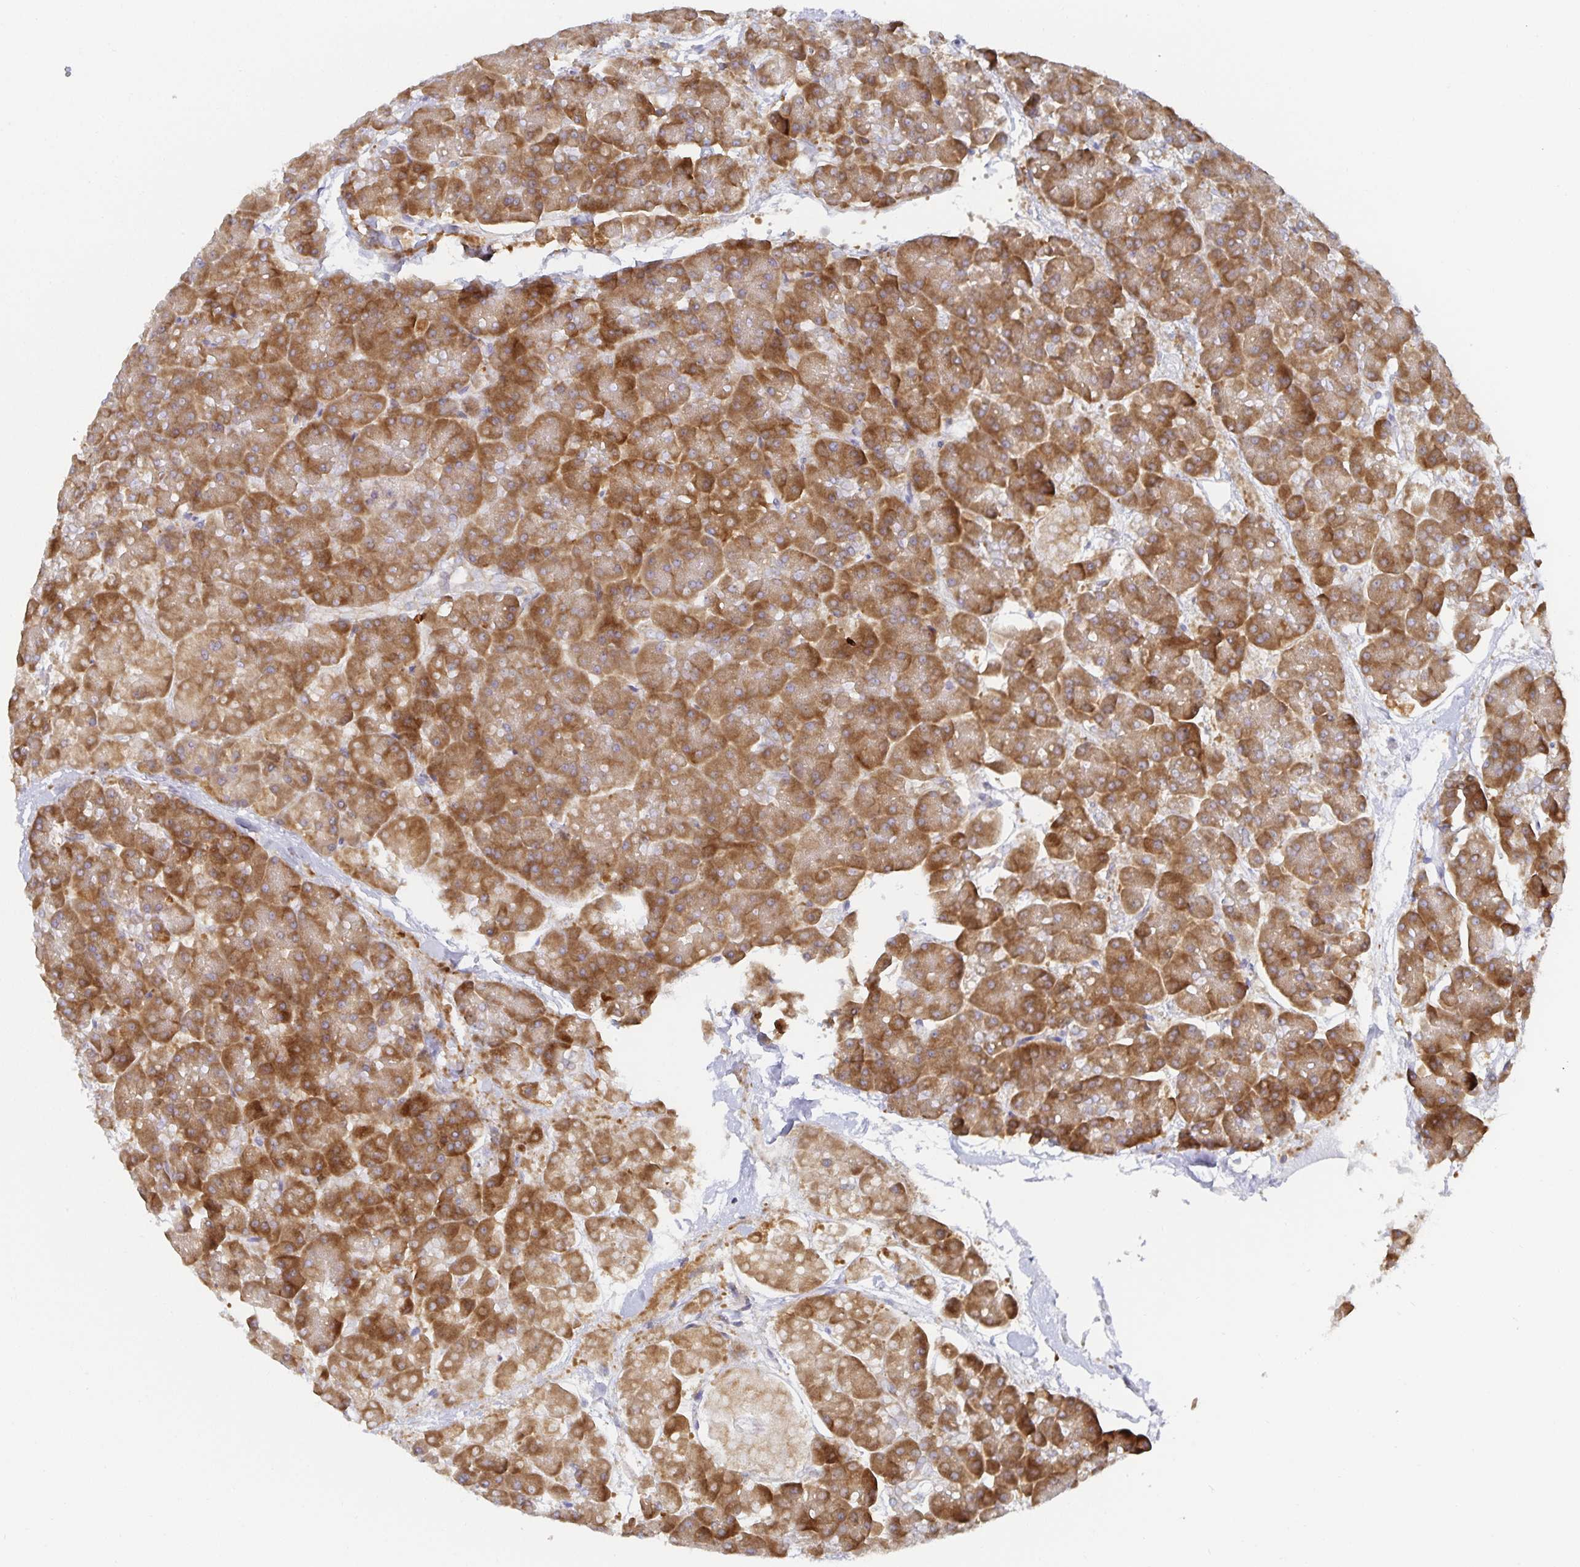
{"staining": {"intensity": "moderate", "quantity": ">75%", "location": "cytoplasmic/membranous"}, "tissue": "pancreas", "cell_type": "Exocrine glandular cells", "image_type": "normal", "snomed": [{"axis": "morphology", "description": "Normal tissue, NOS"}, {"axis": "topography", "description": "Pancreas"}, {"axis": "topography", "description": "Peripheral nerve tissue"}], "caption": "Immunohistochemistry (IHC) histopathology image of benign human pancreas stained for a protein (brown), which demonstrates medium levels of moderate cytoplasmic/membranous staining in approximately >75% of exocrine glandular cells.", "gene": "NOMO1", "patient": {"sex": "male", "age": 54}}